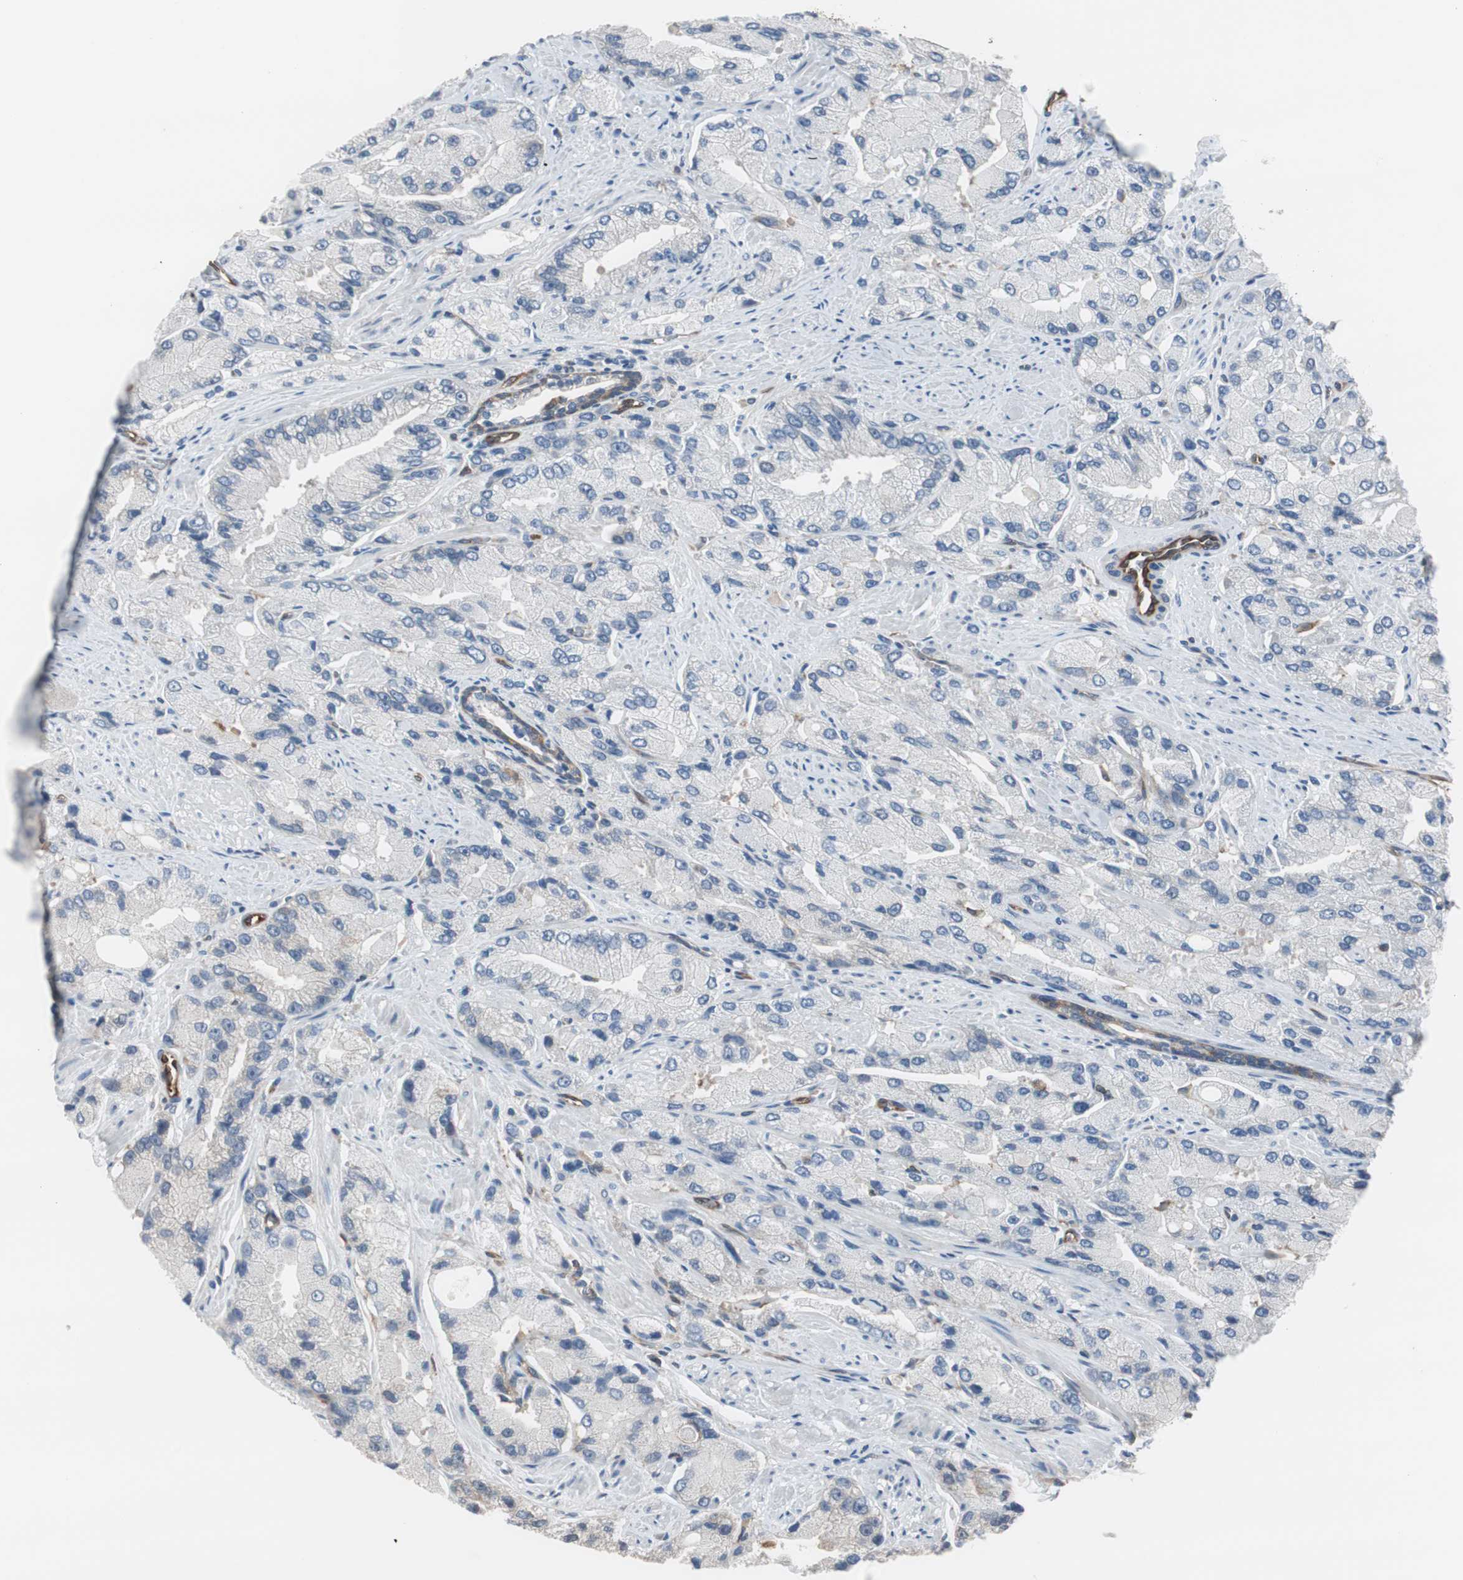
{"staining": {"intensity": "negative", "quantity": "none", "location": "none"}, "tissue": "prostate cancer", "cell_type": "Tumor cells", "image_type": "cancer", "snomed": [{"axis": "morphology", "description": "Adenocarcinoma, High grade"}, {"axis": "topography", "description": "Prostate"}], "caption": "Human adenocarcinoma (high-grade) (prostate) stained for a protein using IHC shows no staining in tumor cells.", "gene": "SWAP70", "patient": {"sex": "male", "age": 58}}